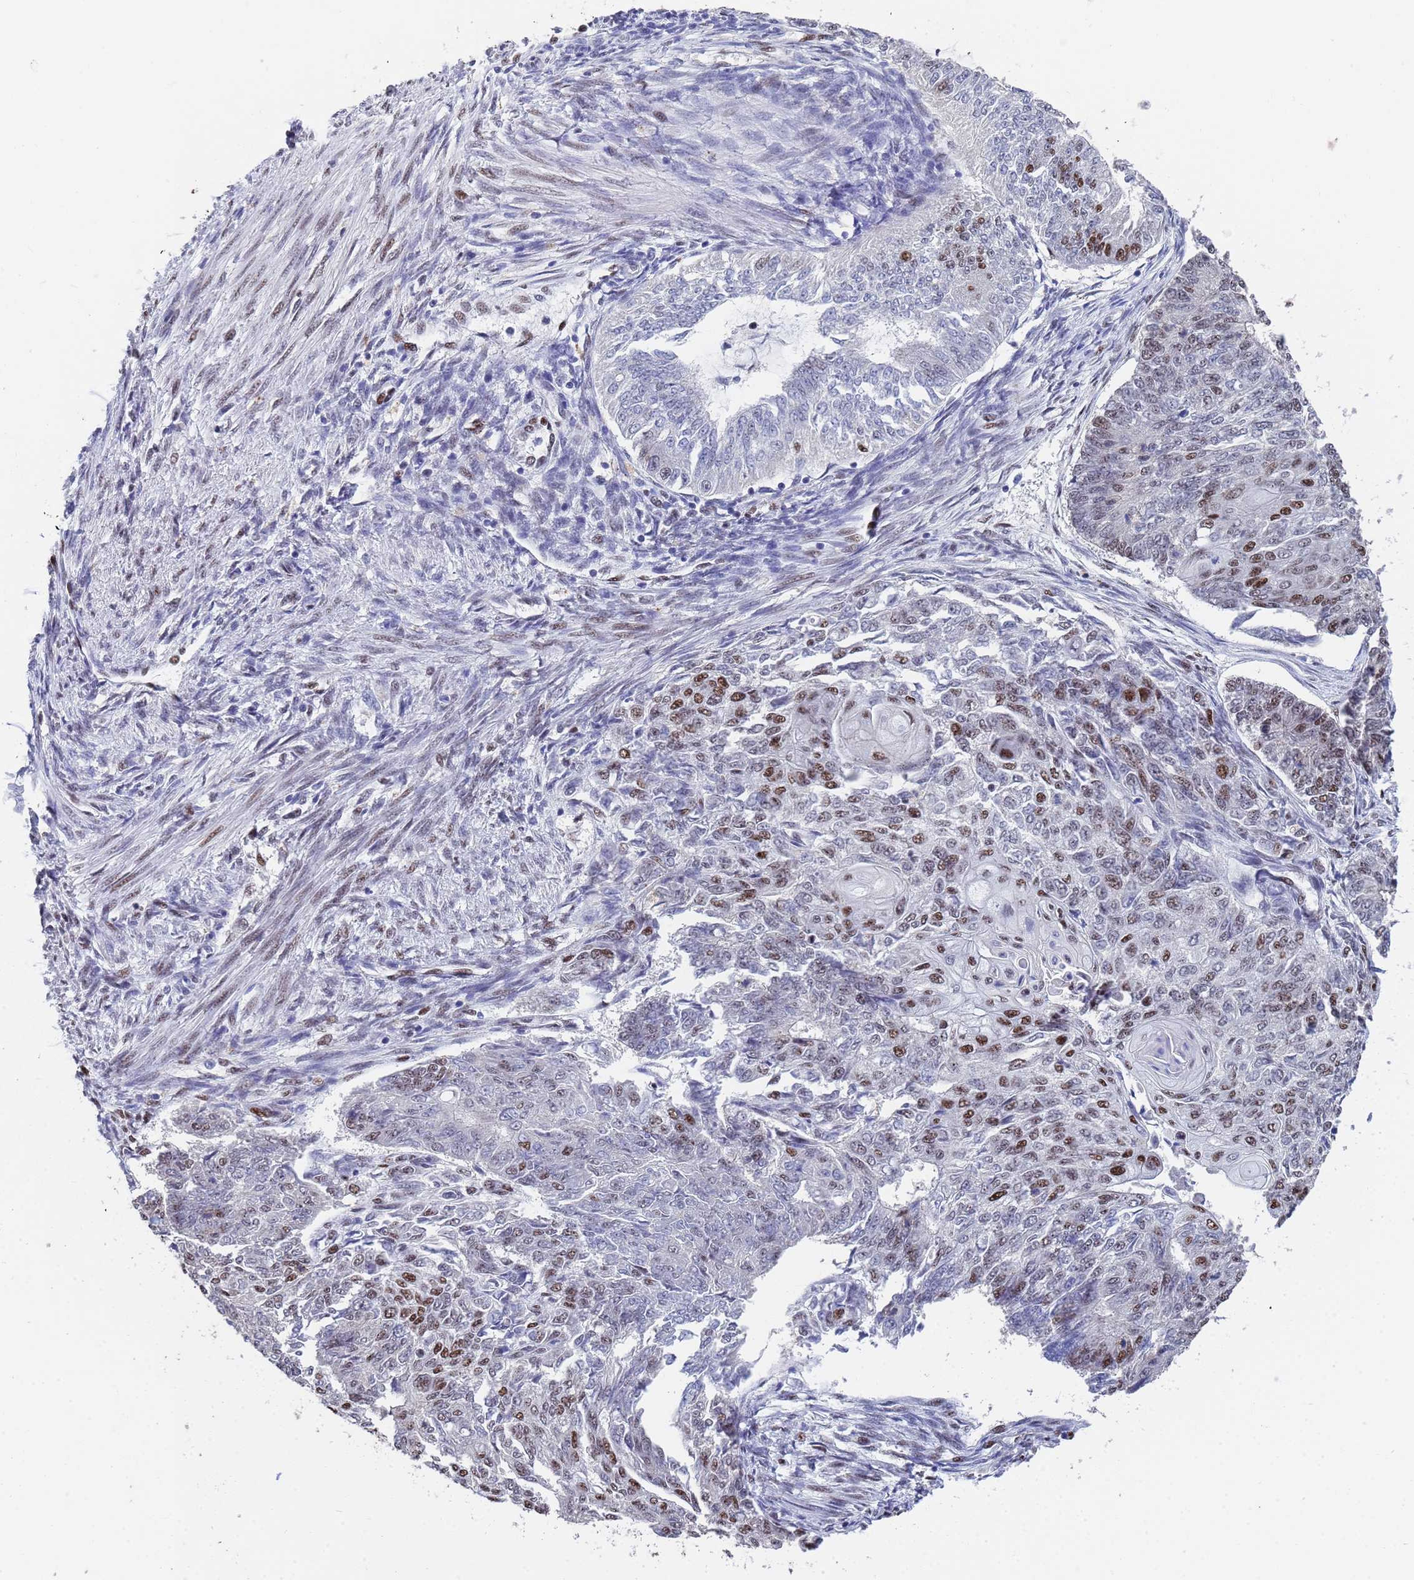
{"staining": {"intensity": "moderate", "quantity": "25%-75%", "location": "nuclear"}, "tissue": "endometrial cancer", "cell_type": "Tumor cells", "image_type": "cancer", "snomed": [{"axis": "morphology", "description": "Adenocarcinoma, NOS"}, {"axis": "topography", "description": "Endometrium"}], "caption": "Endometrial cancer (adenocarcinoma) tissue displays moderate nuclear expression in approximately 25%-75% of tumor cells Nuclei are stained in blue.", "gene": "SF3B2", "patient": {"sex": "female", "age": 32}}